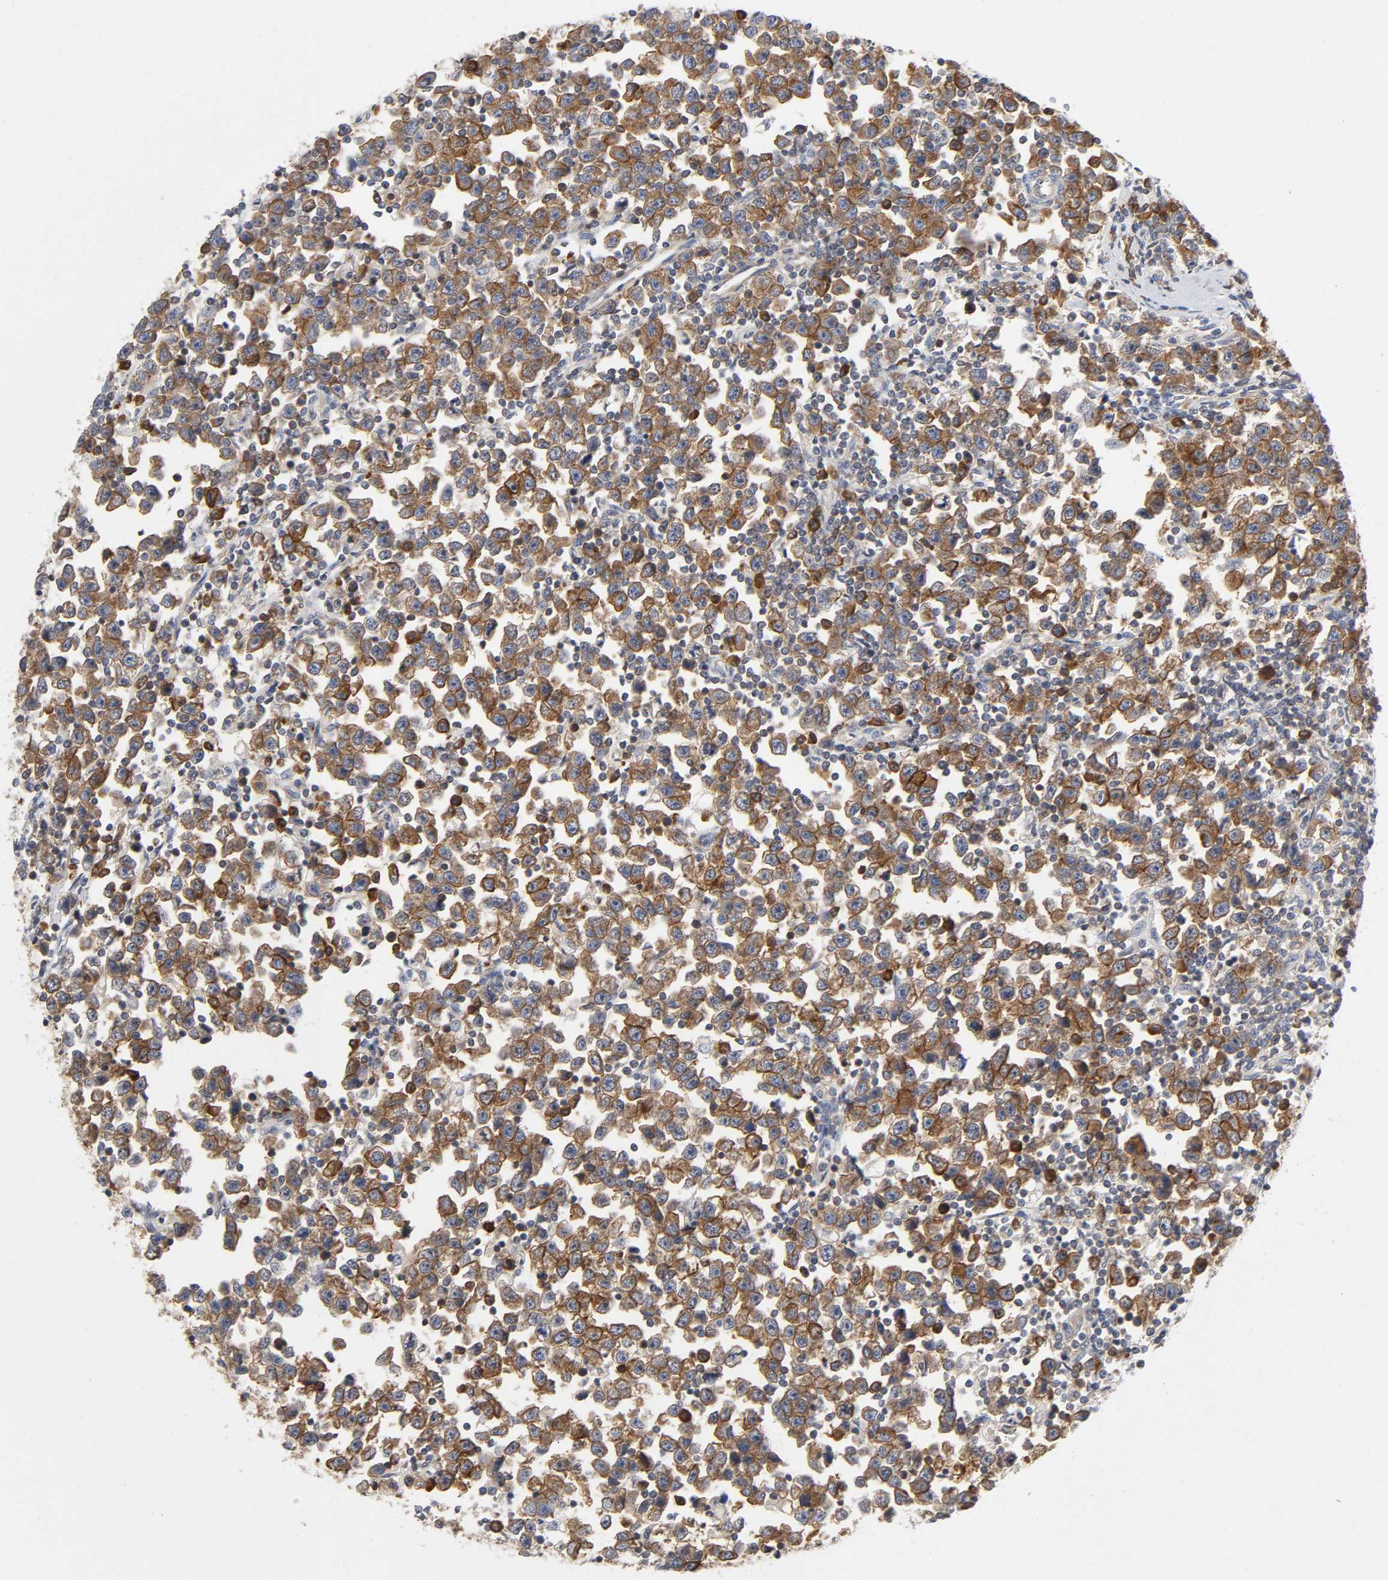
{"staining": {"intensity": "moderate", "quantity": ">75%", "location": "cytoplasmic/membranous"}, "tissue": "testis cancer", "cell_type": "Tumor cells", "image_type": "cancer", "snomed": [{"axis": "morphology", "description": "Seminoma, NOS"}, {"axis": "topography", "description": "Testis"}], "caption": "A micrograph showing moderate cytoplasmic/membranous positivity in about >75% of tumor cells in seminoma (testis), as visualized by brown immunohistochemical staining.", "gene": "SCHIP1", "patient": {"sex": "male", "age": 43}}